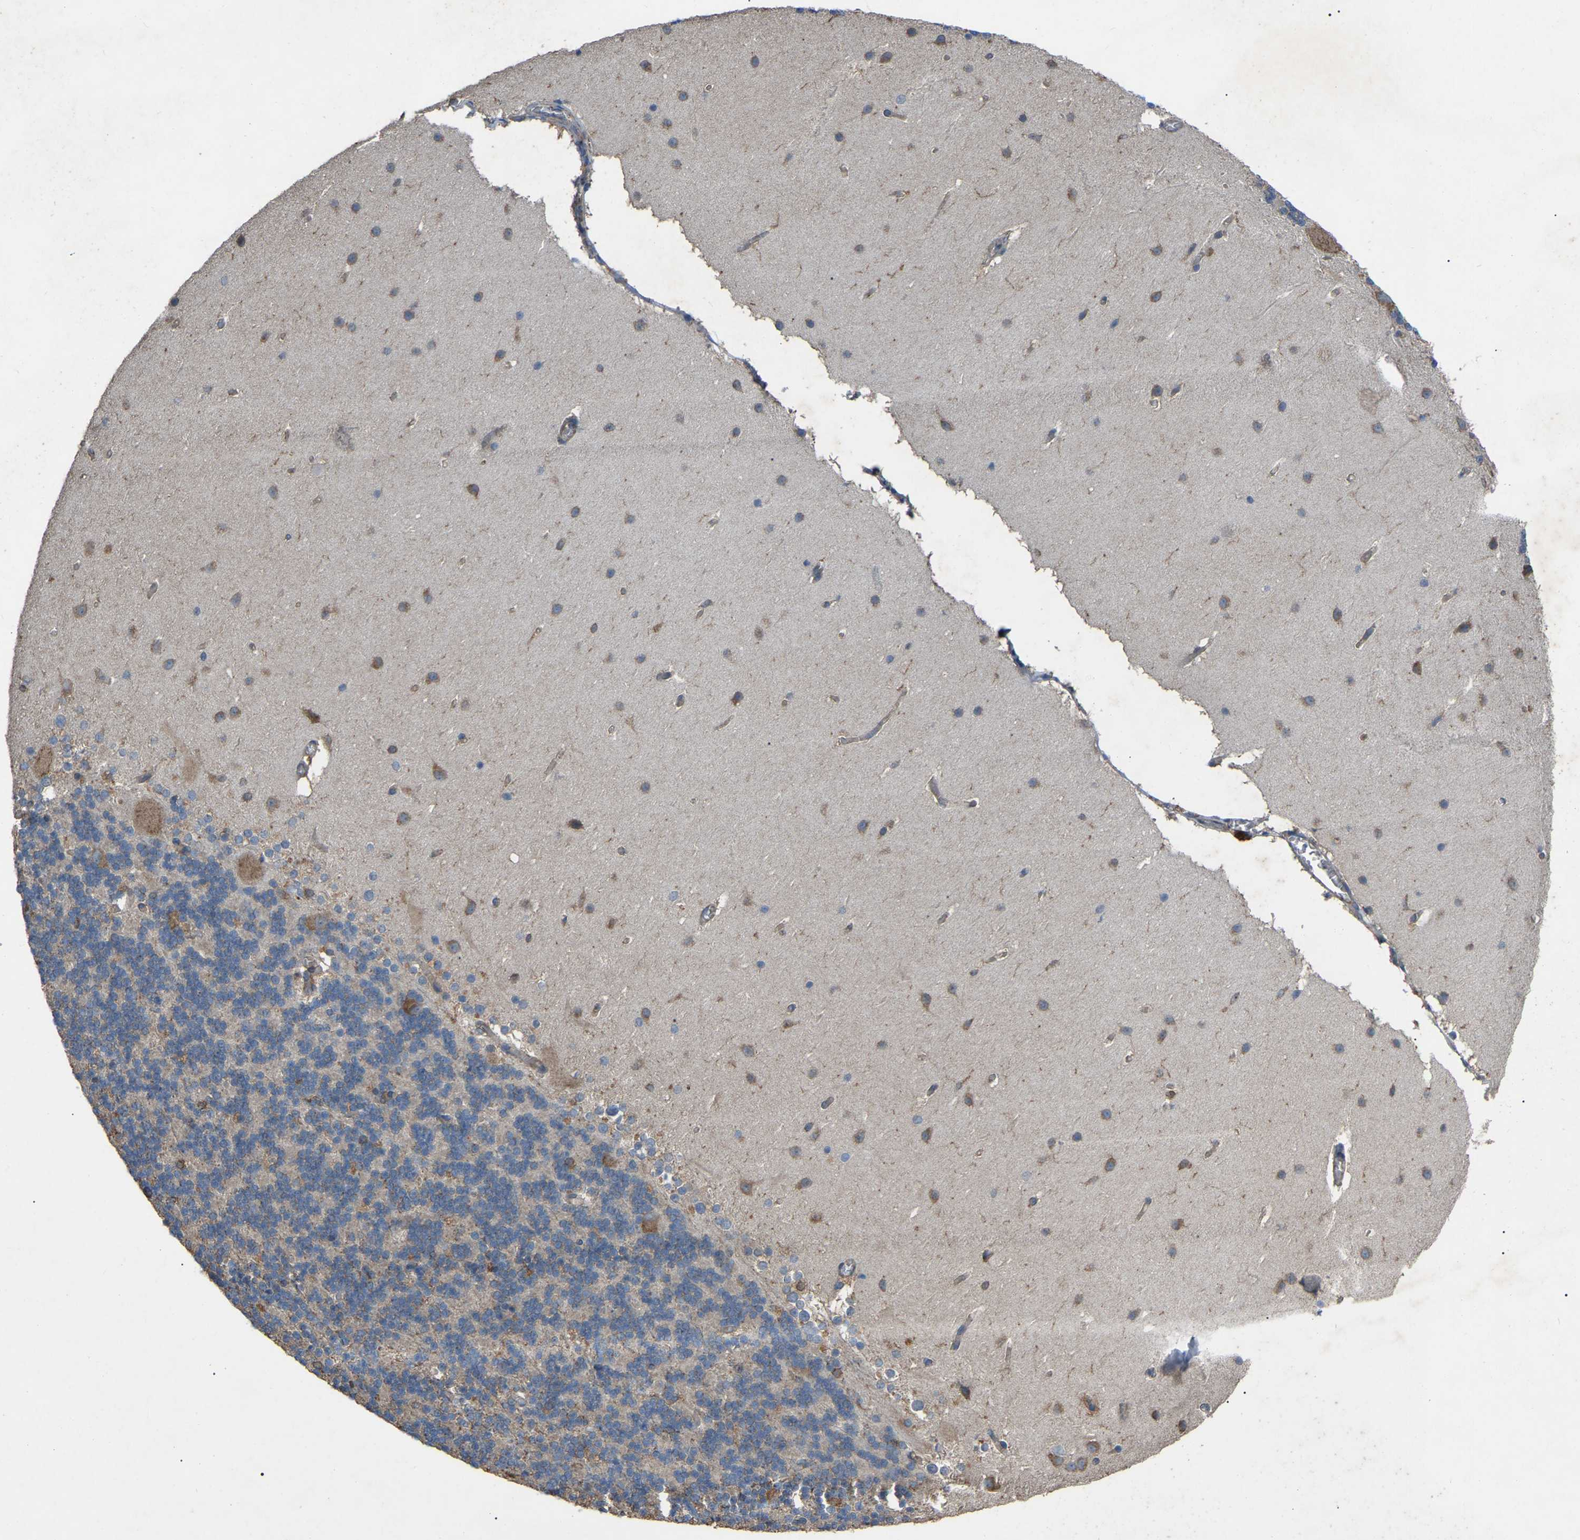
{"staining": {"intensity": "negative", "quantity": "none", "location": "none"}, "tissue": "cerebellum", "cell_type": "Cells in granular layer", "image_type": "normal", "snomed": [{"axis": "morphology", "description": "Normal tissue, NOS"}, {"axis": "topography", "description": "Cerebellum"}], "caption": "Protein analysis of normal cerebellum demonstrates no significant expression in cells in granular layer.", "gene": "AIMP1", "patient": {"sex": "female", "age": 19}}